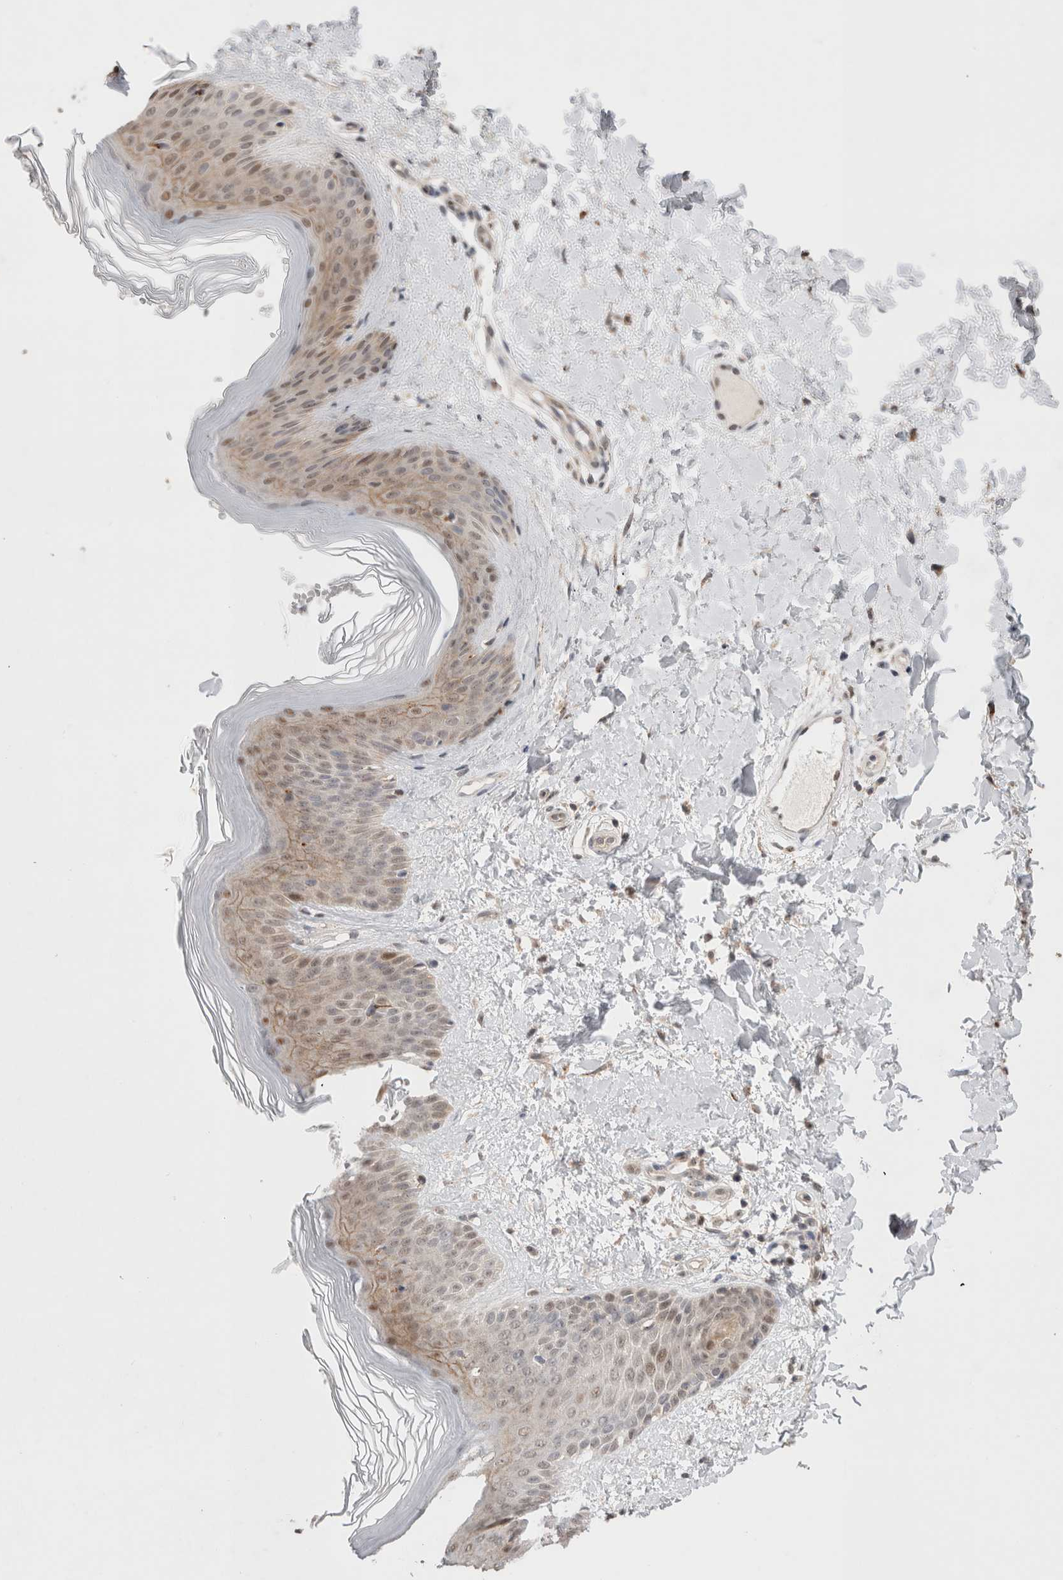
{"staining": {"intensity": "moderate", "quantity": ">75%", "location": "cytoplasmic/membranous"}, "tissue": "skin", "cell_type": "Fibroblasts", "image_type": "normal", "snomed": [{"axis": "morphology", "description": "Normal tissue, NOS"}, {"axis": "morphology", "description": "Malignant melanoma, Metastatic site"}, {"axis": "topography", "description": "Skin"}], "caption": "This image reveals immunohistochemistry (IHC) staining of normal human skin, with medium moderate cytoplasmic/membranous positivity in about >75% of fibroblasts.", "gene": "SLC29A1", "patient": {"sex": "male", "age": 41}}